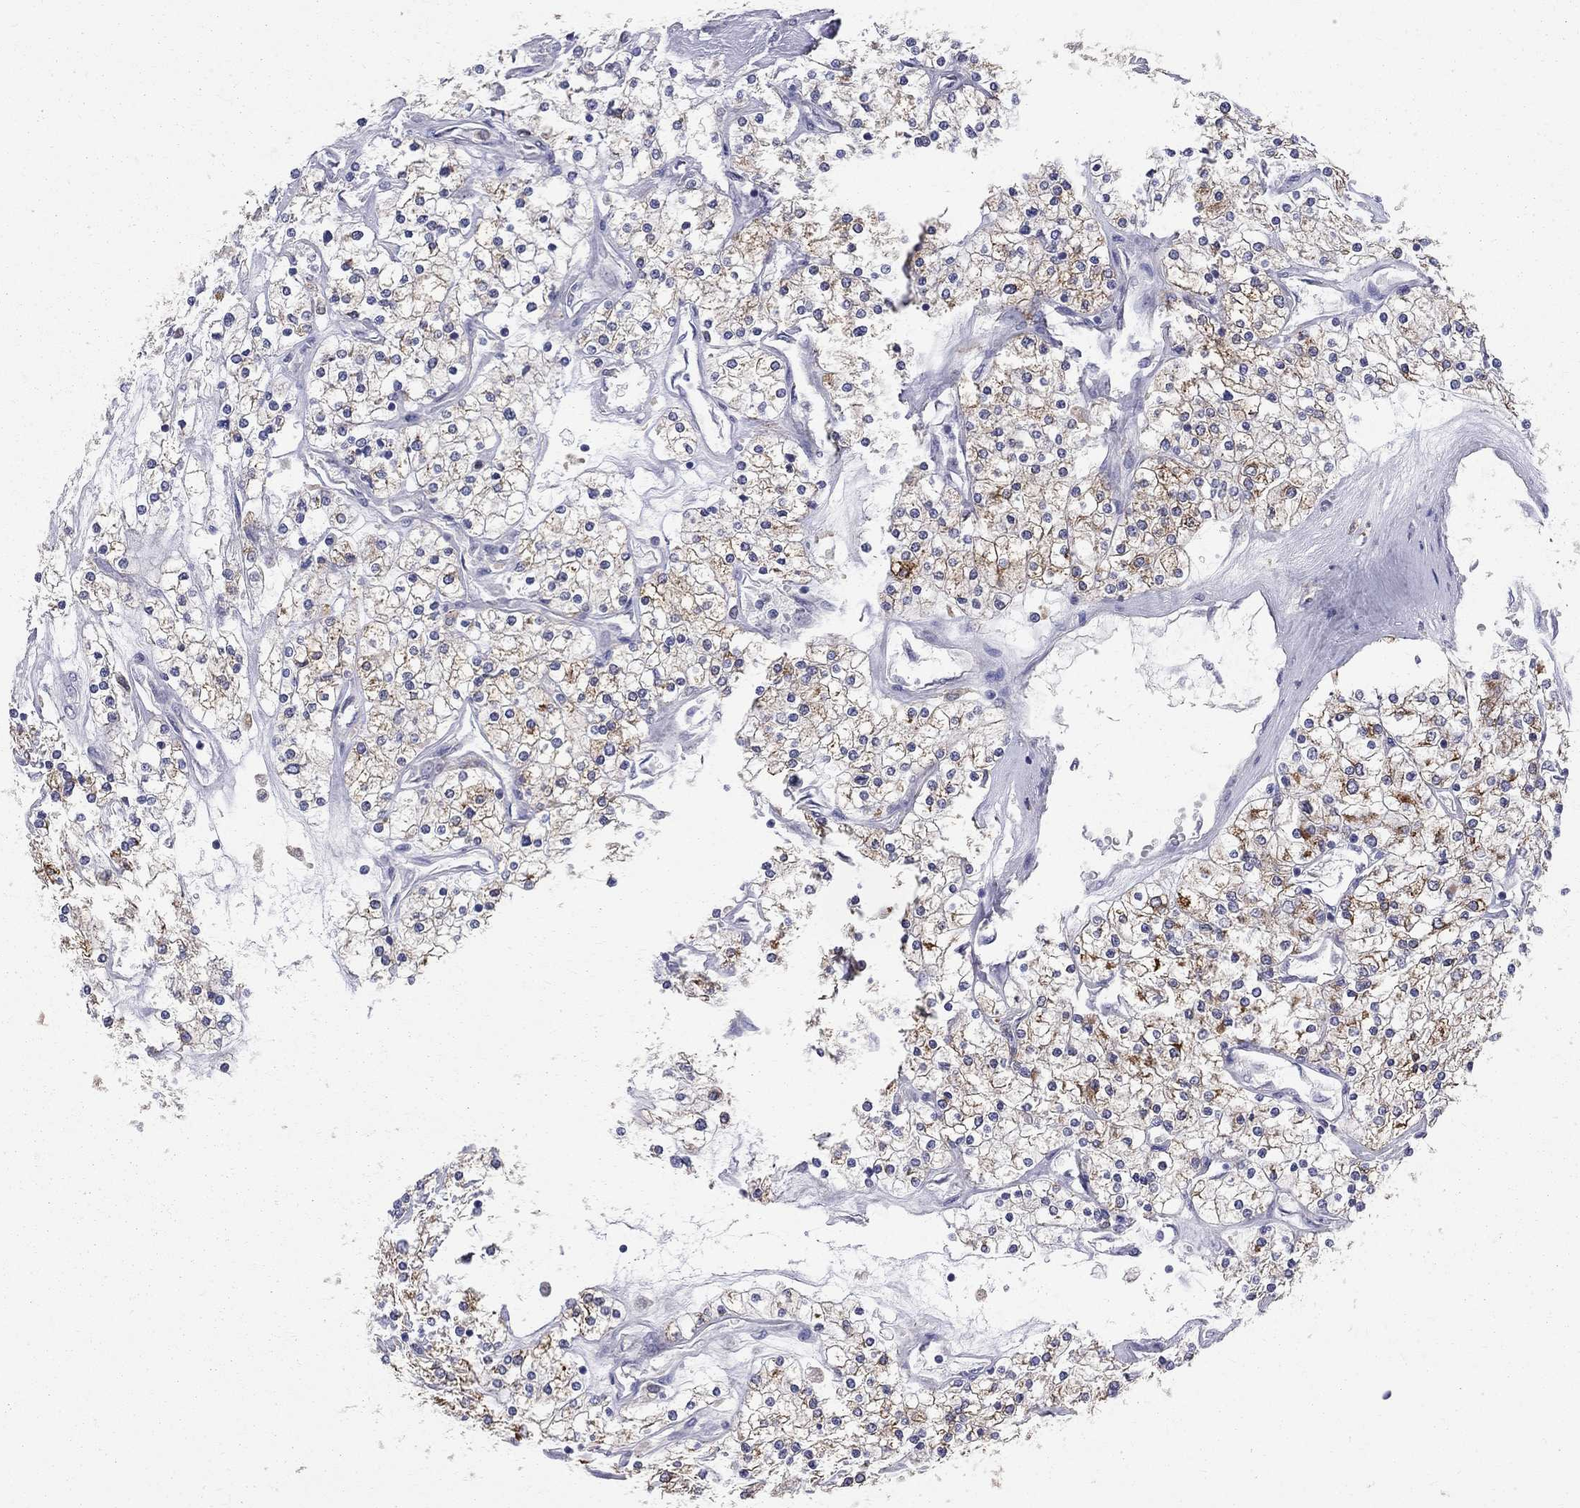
{"staining": {"intensity": "moderate", "quantity": "<25%", "location": "cytoplasmic/membranous"}, "tissue": "renal cancer", "cell_type": "Tumor cells", "image_type": "cancer", "snomed": [{"axis": "morphology", "description": "Adenocarcinoma, NOS"}, {"axis": "topography", "description": "Kidney"}], "caption": "Renal cancer was stained to show a protein in brown. There is low levels of moderate cytoplasmic/membranous expression in about <25% of tumor cells.", "gene": "ACSL1", "patient": {"sex": "male", "age": 80}}